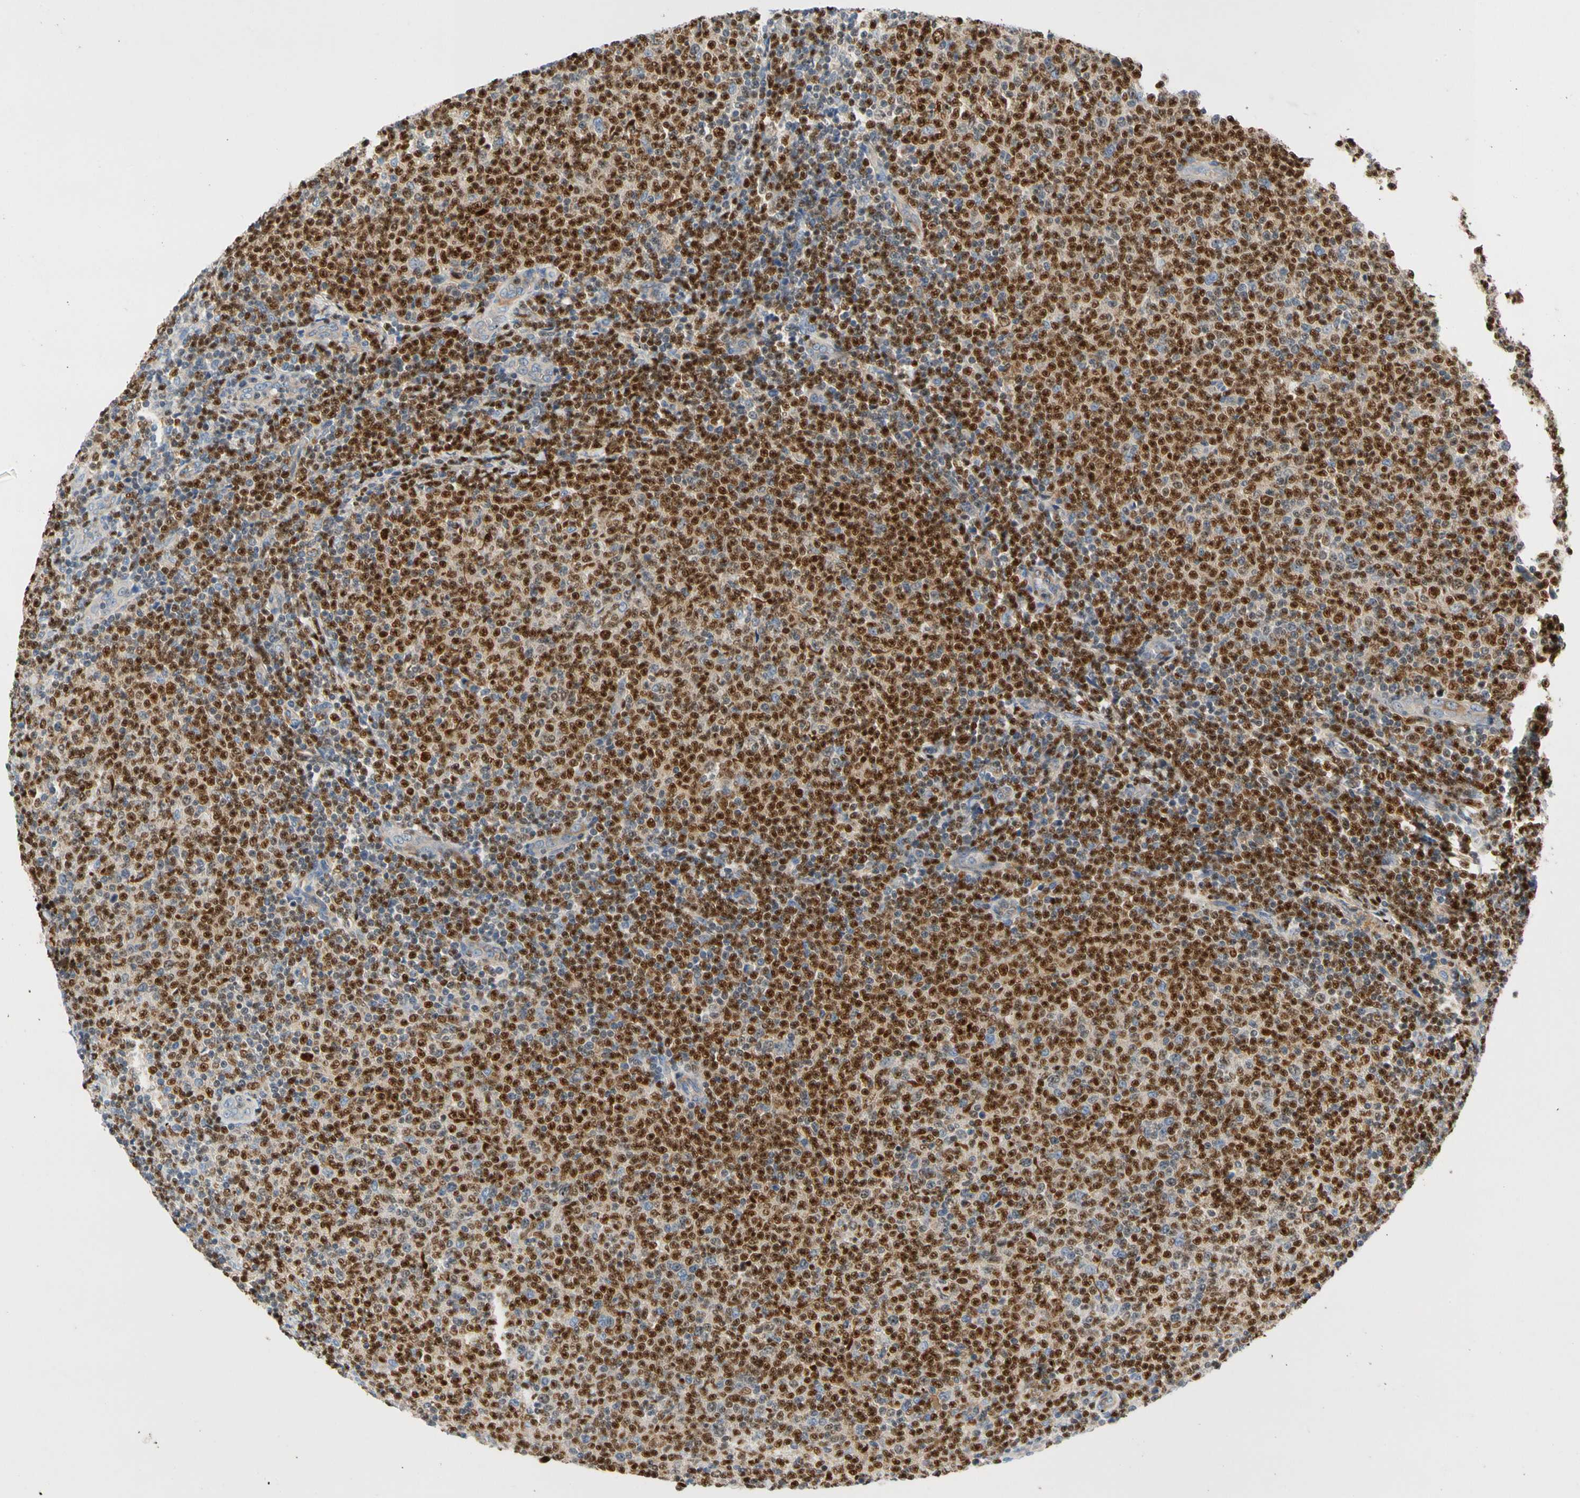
{"staining": {"intensity": "strong", "quantity": ">75%", "location": "nuclear"}, "tissue": "lymphoma", "cell_type": "Tumor cells", "image_type": "cancer", "snomed": [{"axis": "morphology", "description": "Malignant lymphoma, non-Hodgkin's type, Low grade"}, {"axis": "topography", "description": "Lymph node"}], "caption": "Strong nuclear staining for a protein is identified in about >75% of tumor cells of lymphoma using immunohistochemistry.", "gene": "SP140", "patient": {"sex": "male", "age": 66}}